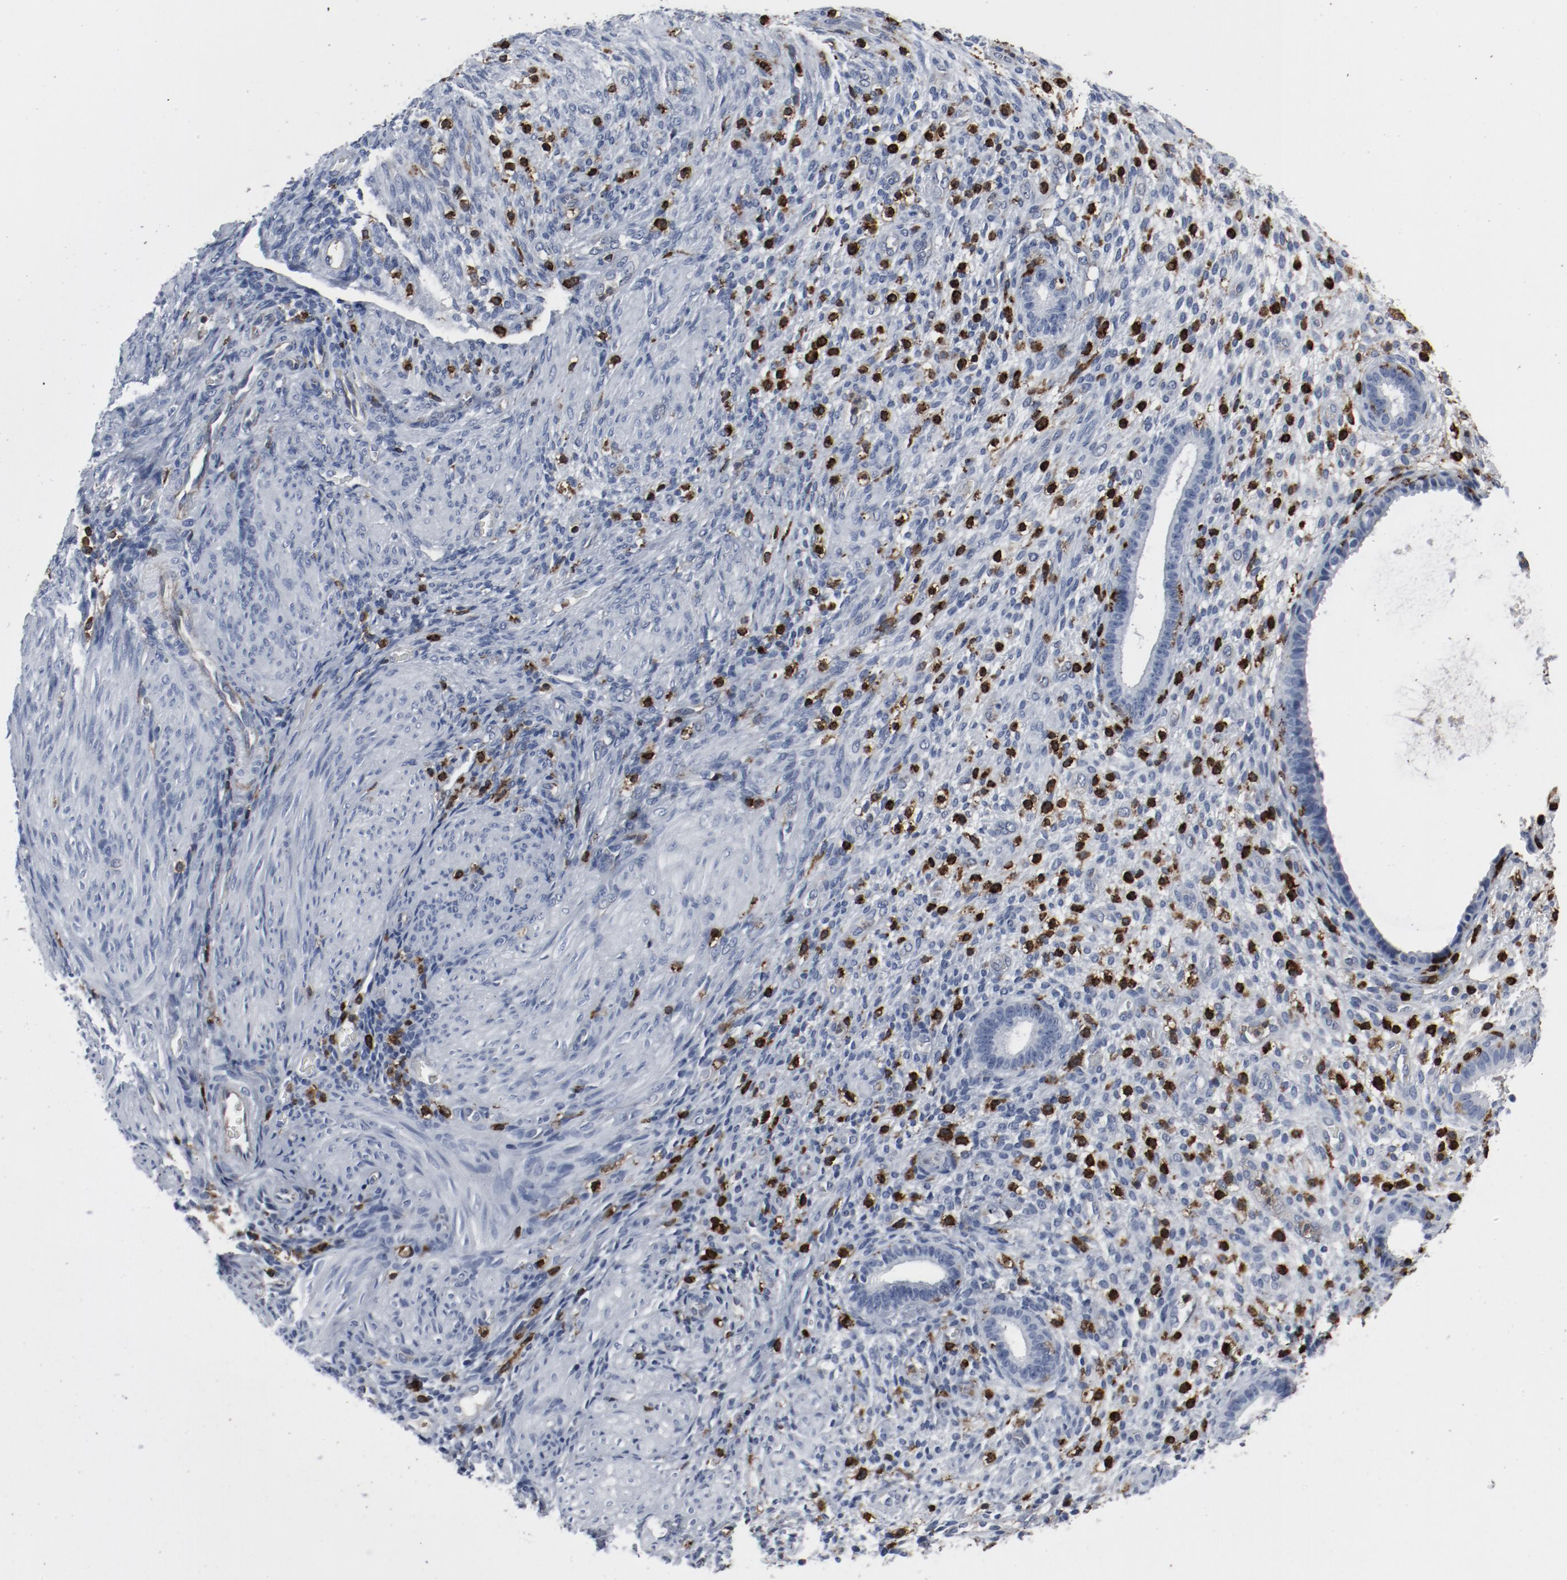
{"staining": {"intensity": "negative", "quantity": "none", "location": "none"}, "tissue": "endometrium", "cell_type": "Cells in endometrial stroma", "image_type": "normal", "snomed": [{"axis": "morphology", "description": "Normal tissue, NOS"}, {"axis": "topography", "description": "Endometrium"}], "caption": "IHC of normal human endometrium shows no expression in cells in endometrial stroma.", "gene": "LCP2", "patient": {"sex": "female", "age": 72}}